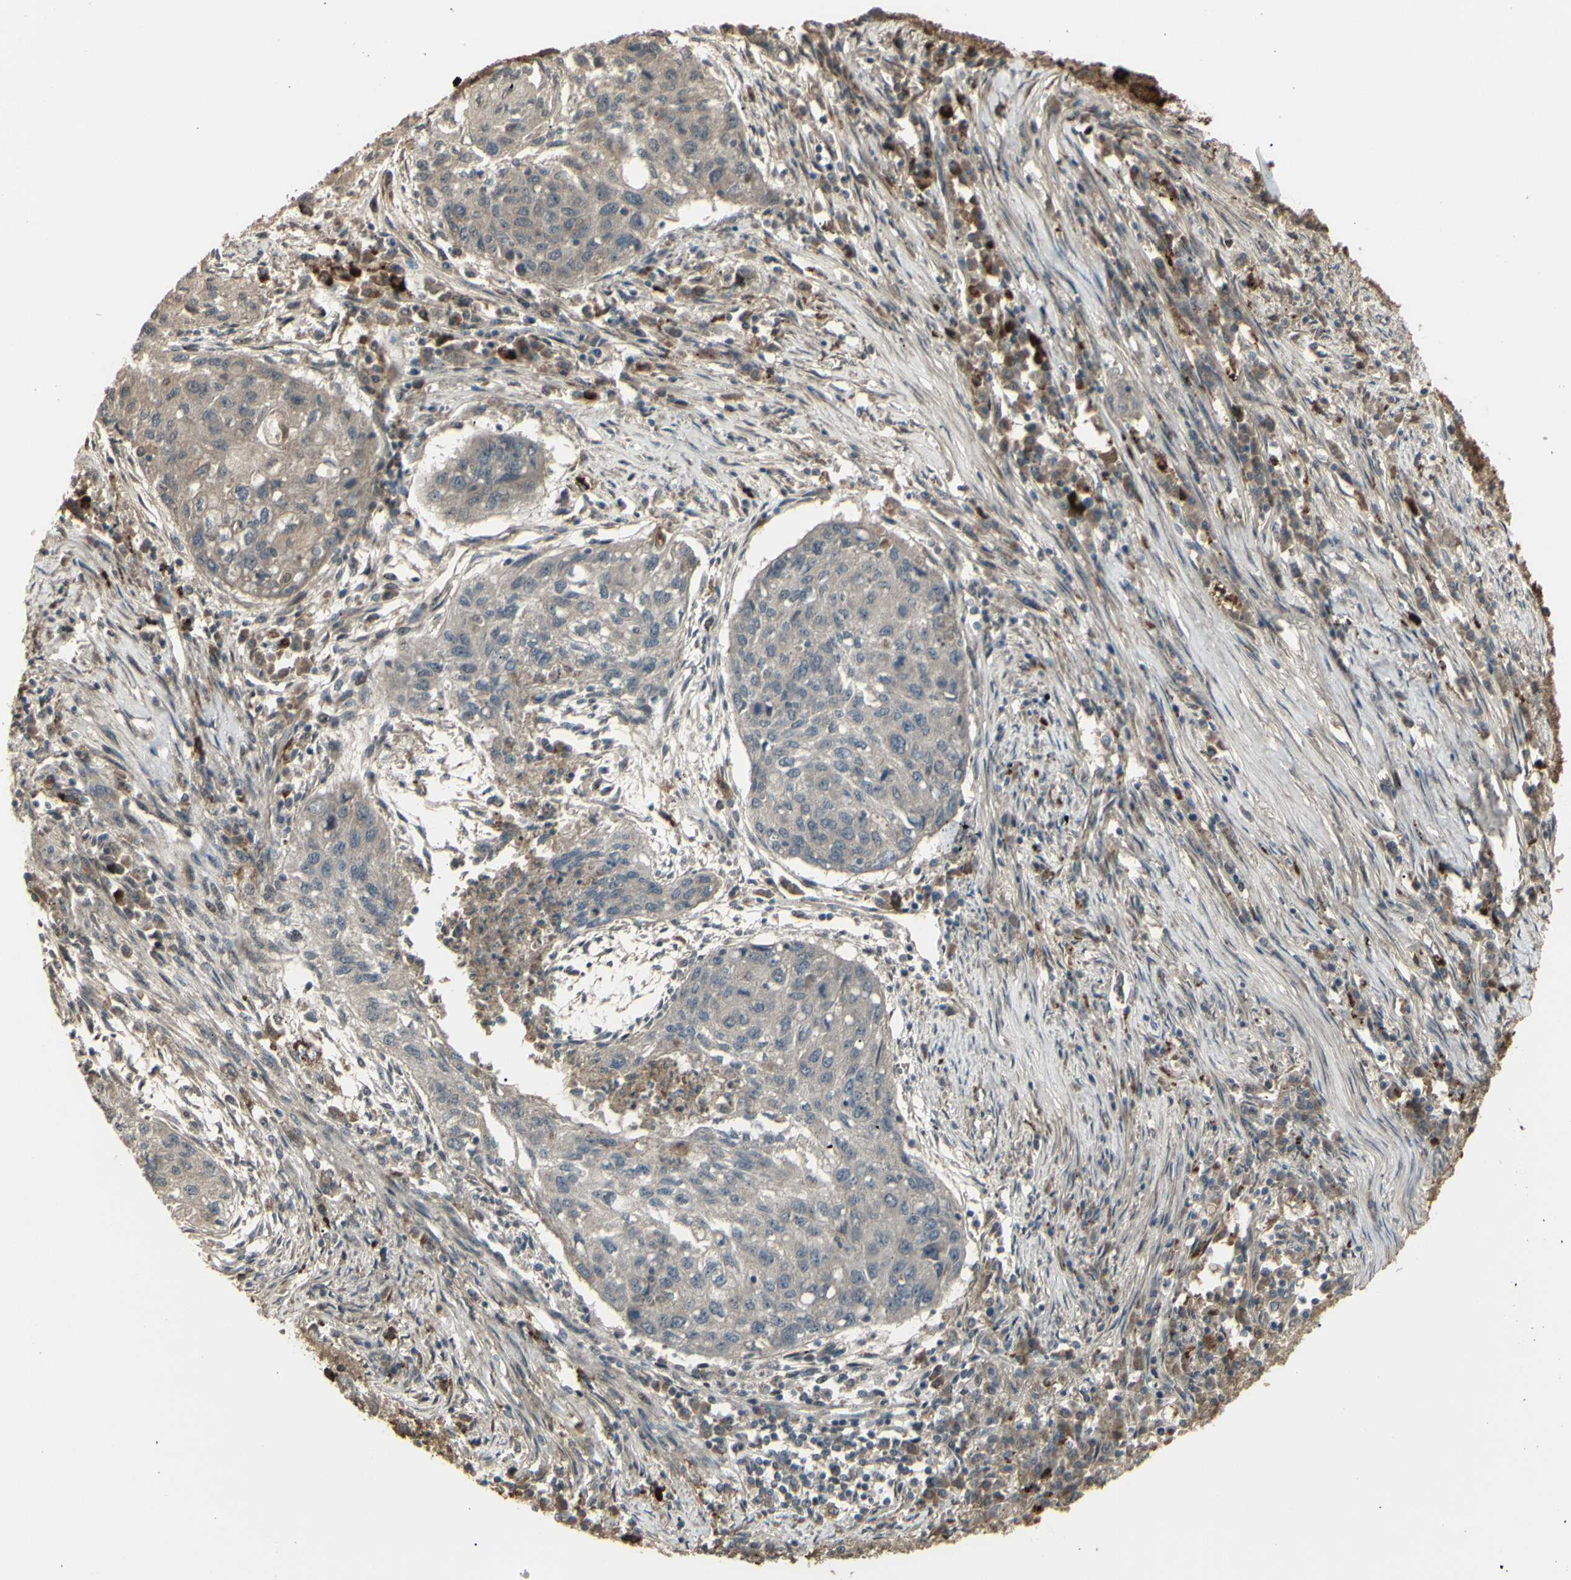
{"staining": {"intensity": "weak", "quantity": ">75%", "location": "cytoplasmic/membranous"}, "tissue": "lung cancer", "cell_type": "Tumor cells", "image_type": "cancer", "snomed": [{"axis": "morphology", "description": "Squamous cell carcinoma, NOS"}, {"axis": "topography", "description": "Lung"}], "caption": "Protein expression analysis of human lung cancer reveals weak cytoplasmic/membranous positivity in approximately >75% of tumor cells. The protein of interest is shown in brown color, while the nuclei are stained blue.", "gene": "GNAS", "patient": {"sex": "female", "age": 63}}